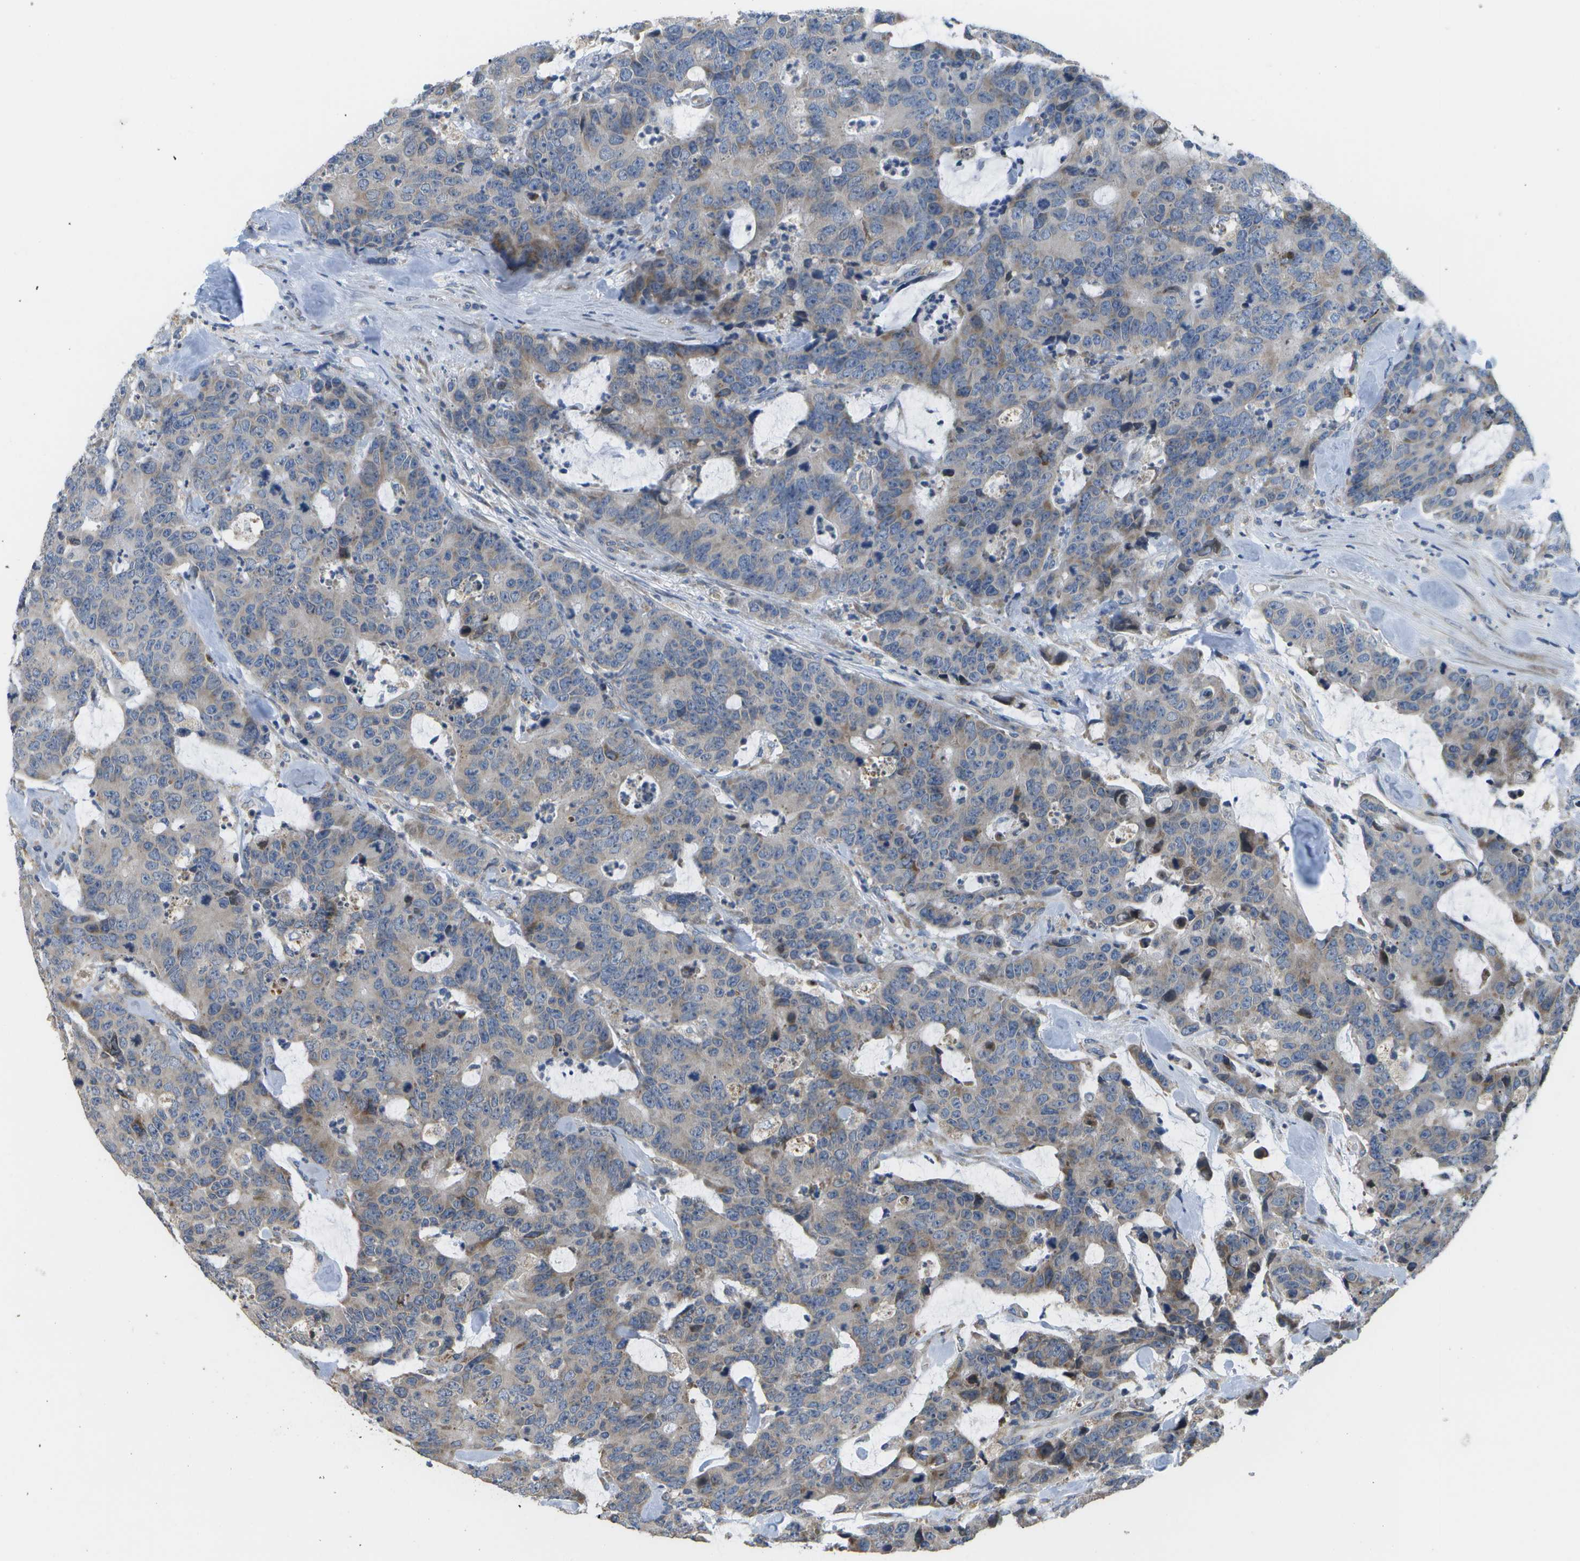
{"staining": {"intensity": "moderate", "quantity": "<25%", "location": "cytoplasmic/membranous"}, "tissue": "colorectal cancer", "cell_type": "Tumor cells", "image_type": "cancer", "snomed": [{"axis": "morphology", "description": "Adenocarcinoma, NOS"}, {"axis": "topography", "description": "Colon"}], "caption": "Colorectal cancer stained for a protein demonstrates moderate cytoplasmic/membranous positivity in tumor cells. Nuclei are stained in blue.", "gene": "HADHA", "patient": {"sex": "female", "age": 86}}